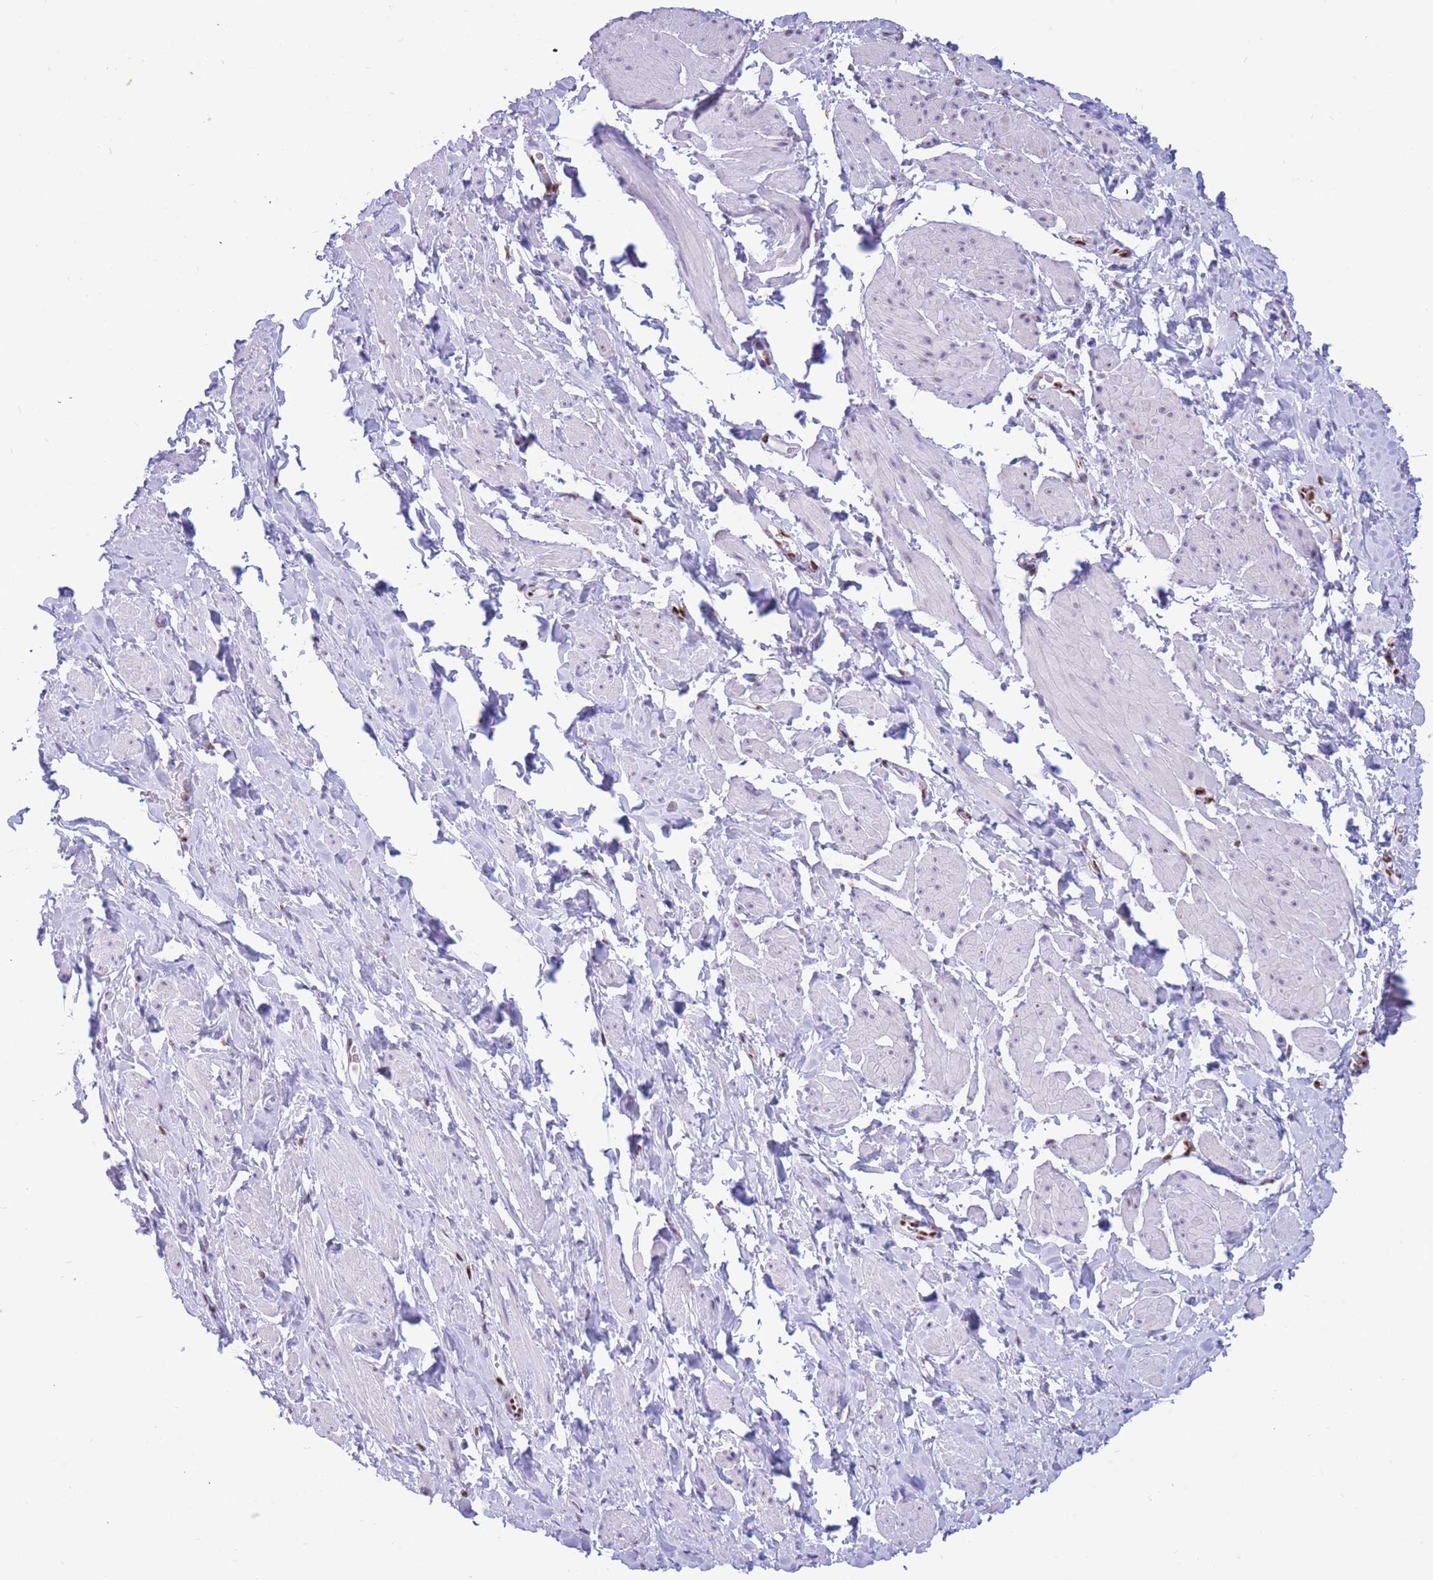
{"staining": {"intensity": "weak", "quantity": "25%-75%", "location": "nuclear"}, "tissue": "smooth muscle", "cell_type": "Smooth muscle cells", "image_type": "normal", "snomed": [{"axis": "morphology", "description": "Normal tissue, NOS"}, {"axis": "topography", "description": "Smooth muscle"}, {"axis": "topography", "description": "Peripheral nerve tissue"}], "caption": "This histopathology image shows immunohistochemistry staining of unremarkable smooth muscle, with low weak nuclear staining in approximately 25%-75% of smooth muscle cells.", "gene": "FAM153A", "patient": {"sex": "male", "age": 69}}